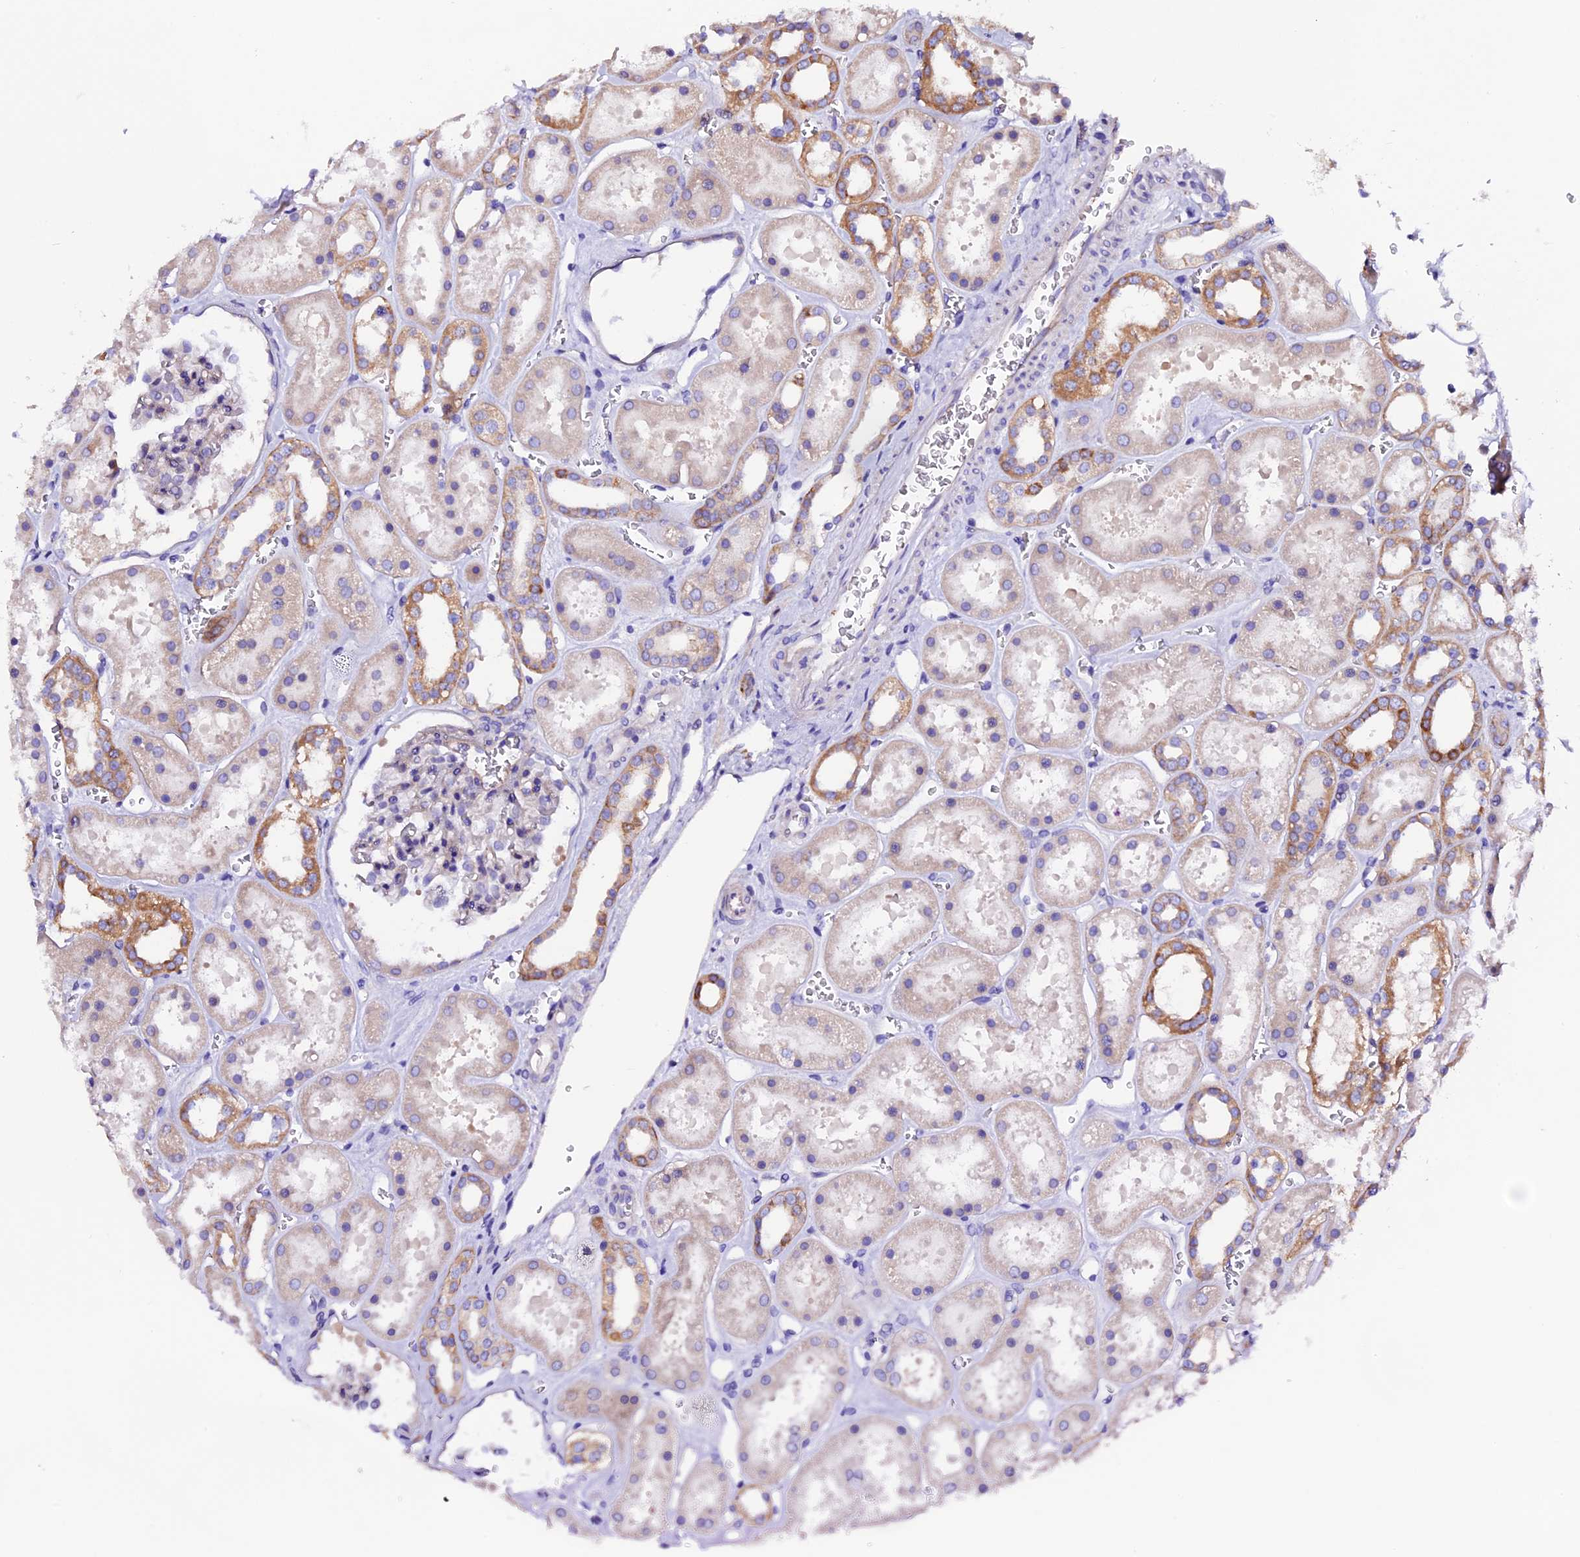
{"staining": {"intensity": "weak", "quantity": "<25%", "location": "cytoplasmic/membranous"}, "tissue": "kidney", "cell_type": "Cells in glomeruli", "image_type": "normal", "snomed": [{"axis": "morphology", "description": "Normal tissue, NOS"}, {"axis": "topography", "description": "Kidney"}], "caption": "Protein analysis of benign kidney reveals no significant staining in cells in glomeruli. (Brightfield microscopy of DAB (3,3'-diaminobenzidine) immunohistochemistry at high magnification).", "gene": "COMTD1", "patient": {"sex": "female", "age": 41}}